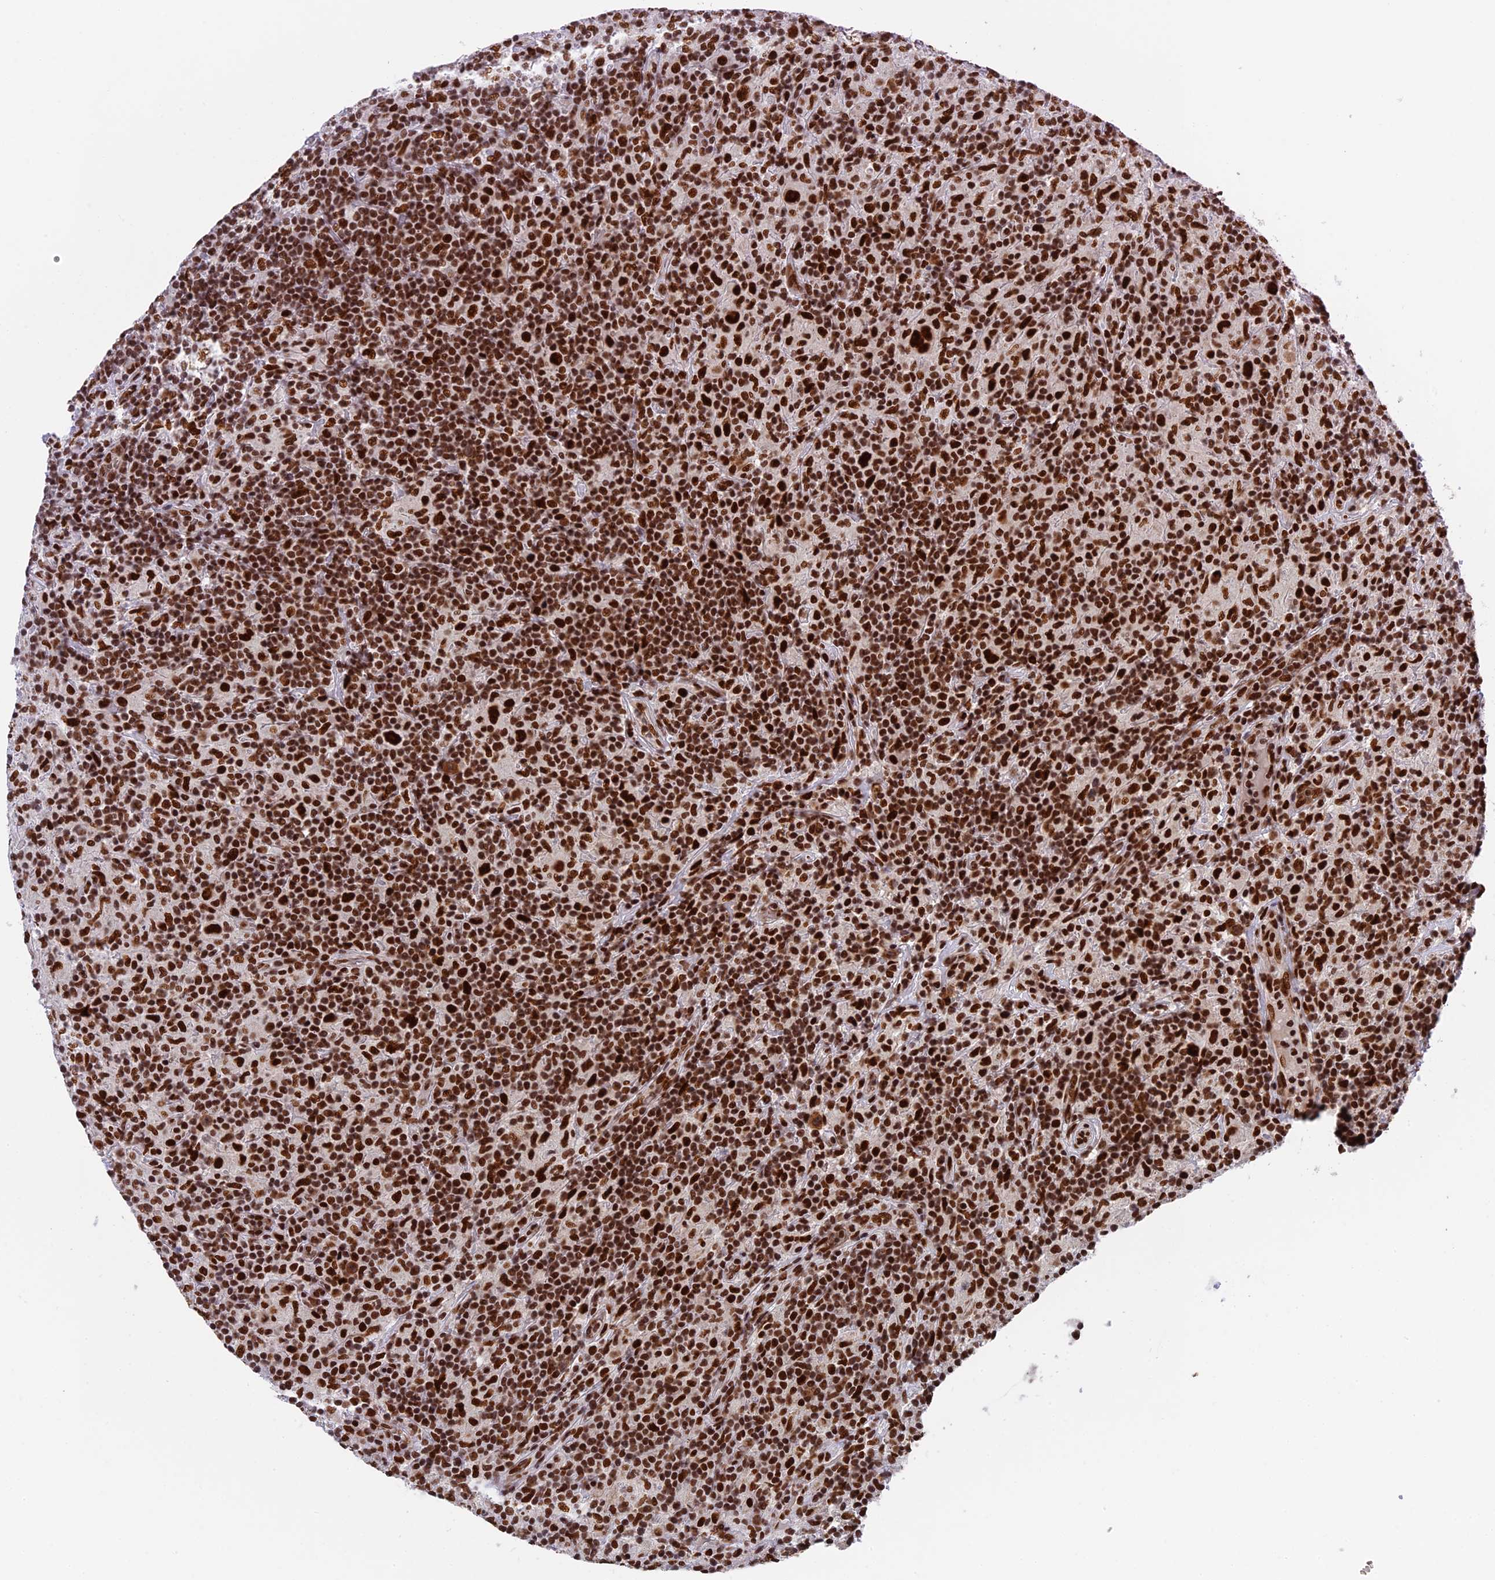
{"staining": {"intensity": "strong", "quantity": ">75%", "location": "nuclear"}, "tissue": "lymphoma", "cell_type": "Tumor cells", "image_type": "cancer", "snomed": [{"axis": "morphology", "description": "Hodgkin's disease, NOS"}, {"axis": "topography", "description": "Lymph node"}], "caption": "Immunohistochemistry (IHC) micrograph of neoplastic tissue: lymphoma stained using immunohistochemistry (IHC) shows high levels of strong protein expression localized specifically in the nuclear of tumor cells, appearing as a nuclear brown color.", "gene": "EEF1AKMT3", "patient": {"sex": "male", "age": 70}}